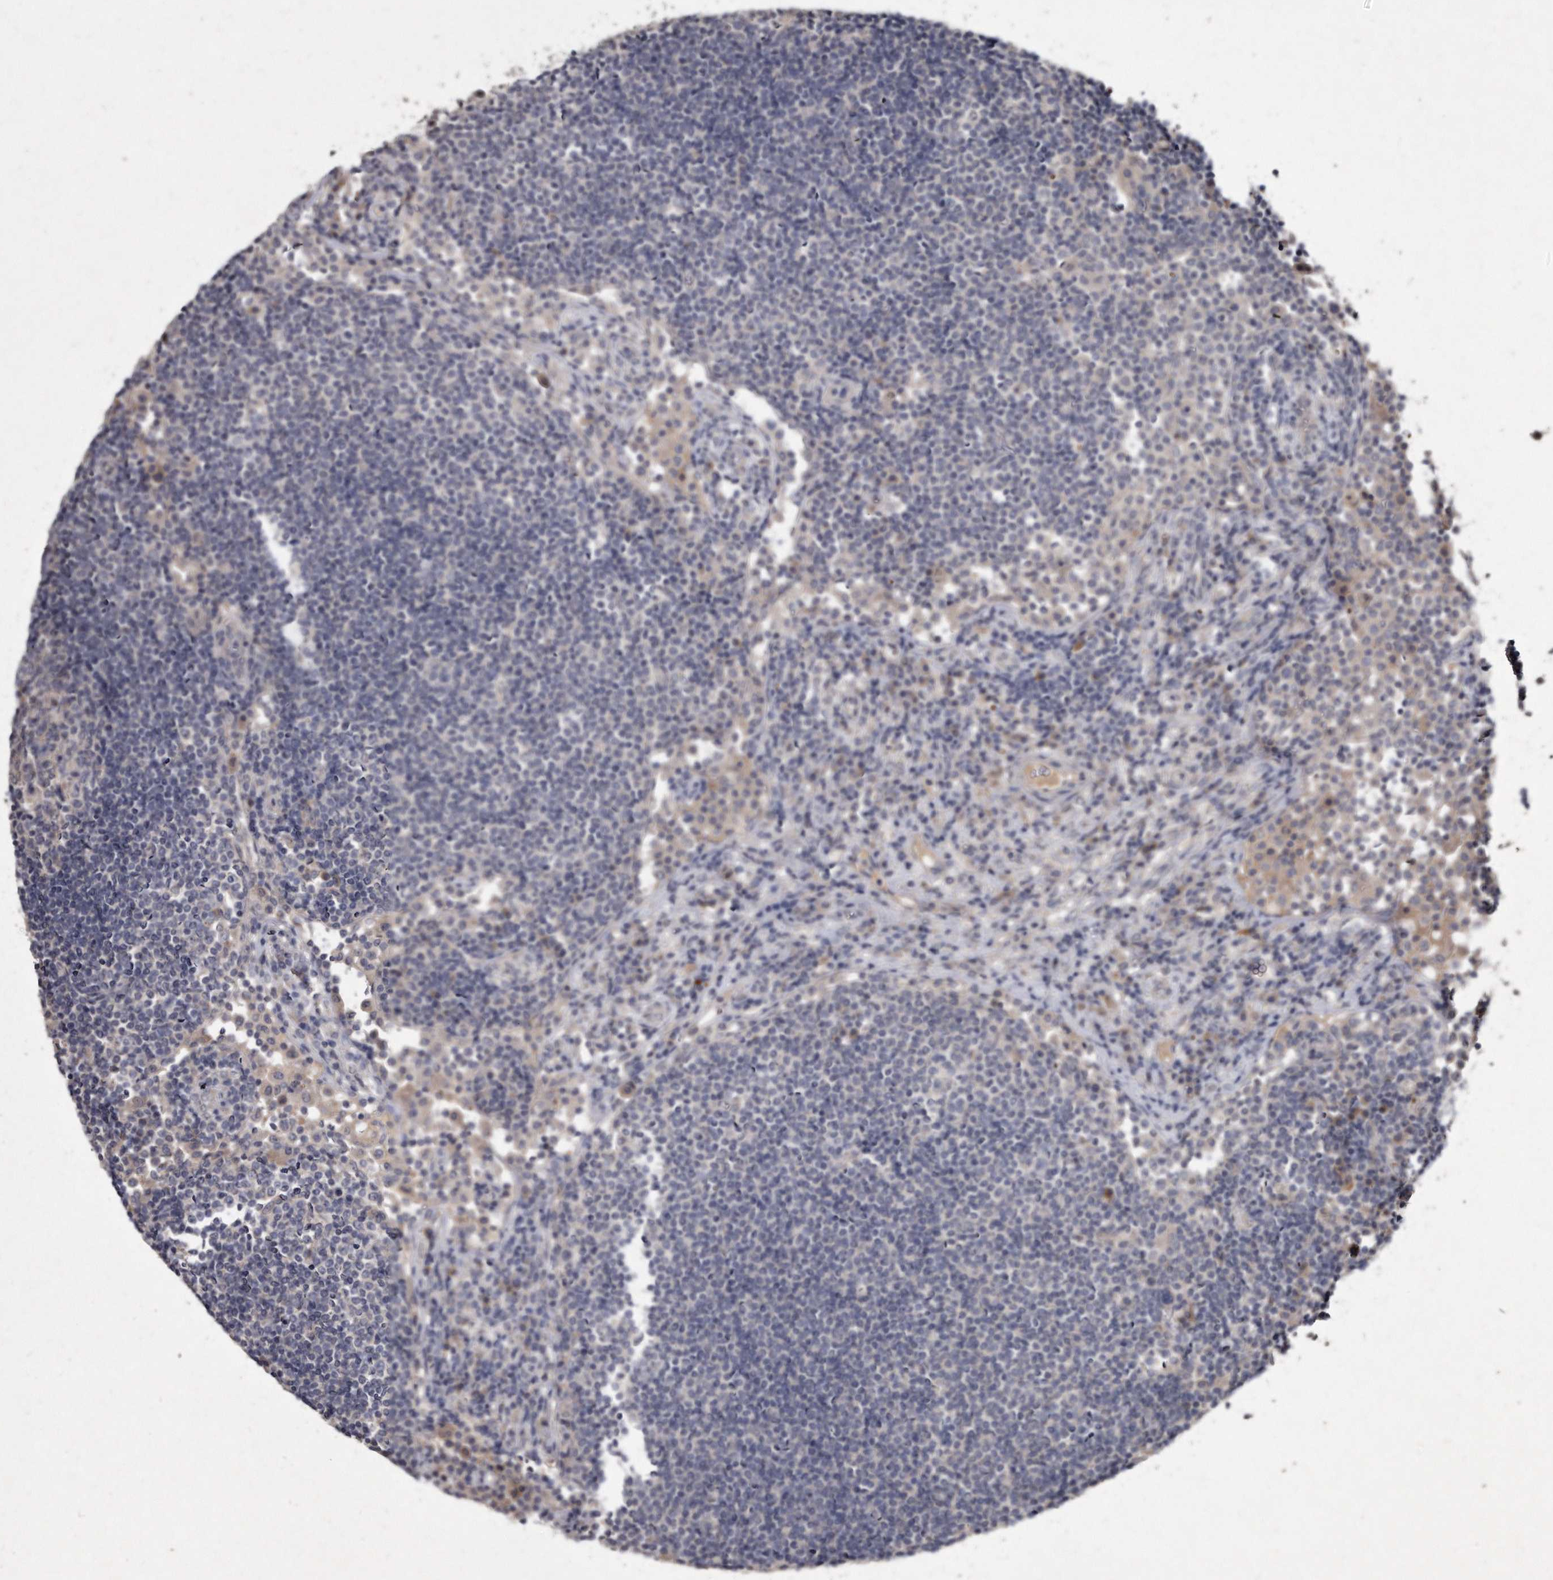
{"staining": {"intensity": "negative", "quantity": "none", "location": "none"}, "tissue": "lymph node", "cell_type": "Germinal center cells", "image_type": "normal", "snomed": [{"axis": "morphology", "description": "Normal tissue, NOS"}, {"axis": "topography", "description": "Lymph node"}], "caption": "Immunohistochemistry (IHC) micrograph of normal human lymph node stained for a protein (brown), which exhibits no expression in germinal center cells.", "gene": "KLHDC3", "patient": {"sex": "female", "age": 53}}